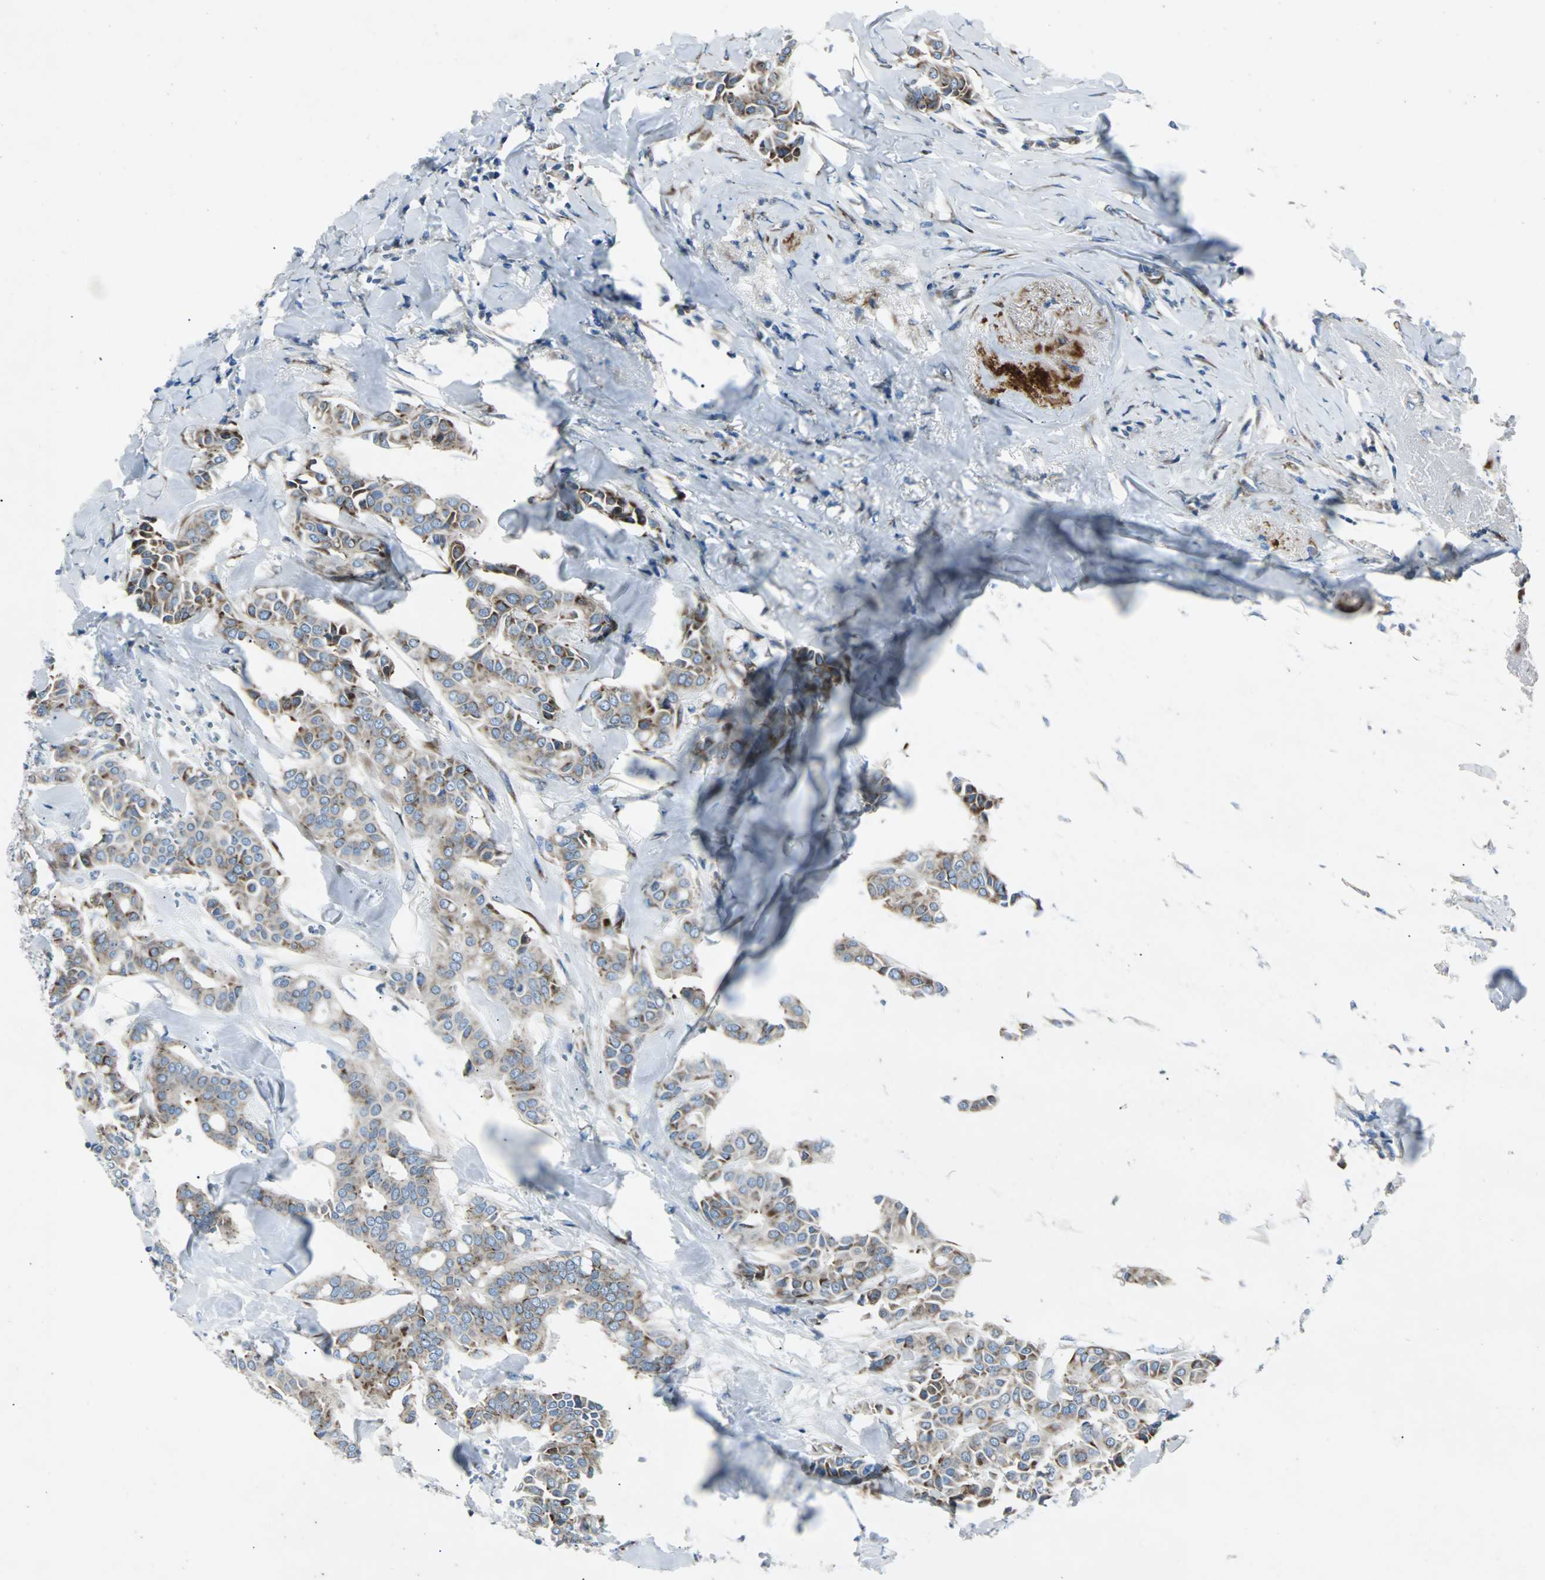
{"staining": {"intensity": "moderate", "quantity": ">75%", "location": "cytoplasmic/membranous"}, "tissue": "head and neck cancer", "cell_type": "Tumor cells", "image_type": "cancer", "snomed": [{"axis": "morphology", "description": "Adenocarcinoma, NOS"}, {"axis": "topography", "description": "Salivary gland"}, {"axis": "topography", "description": "Head-Neck"}], "caption": "Head and neck cancer (adenocarcinoma) tissue shows moderate cytoplasmic/membranous expression in about >75% of tumor cells", "gene": "BBC3", "patient": {"sex": "female", "age": 59}}